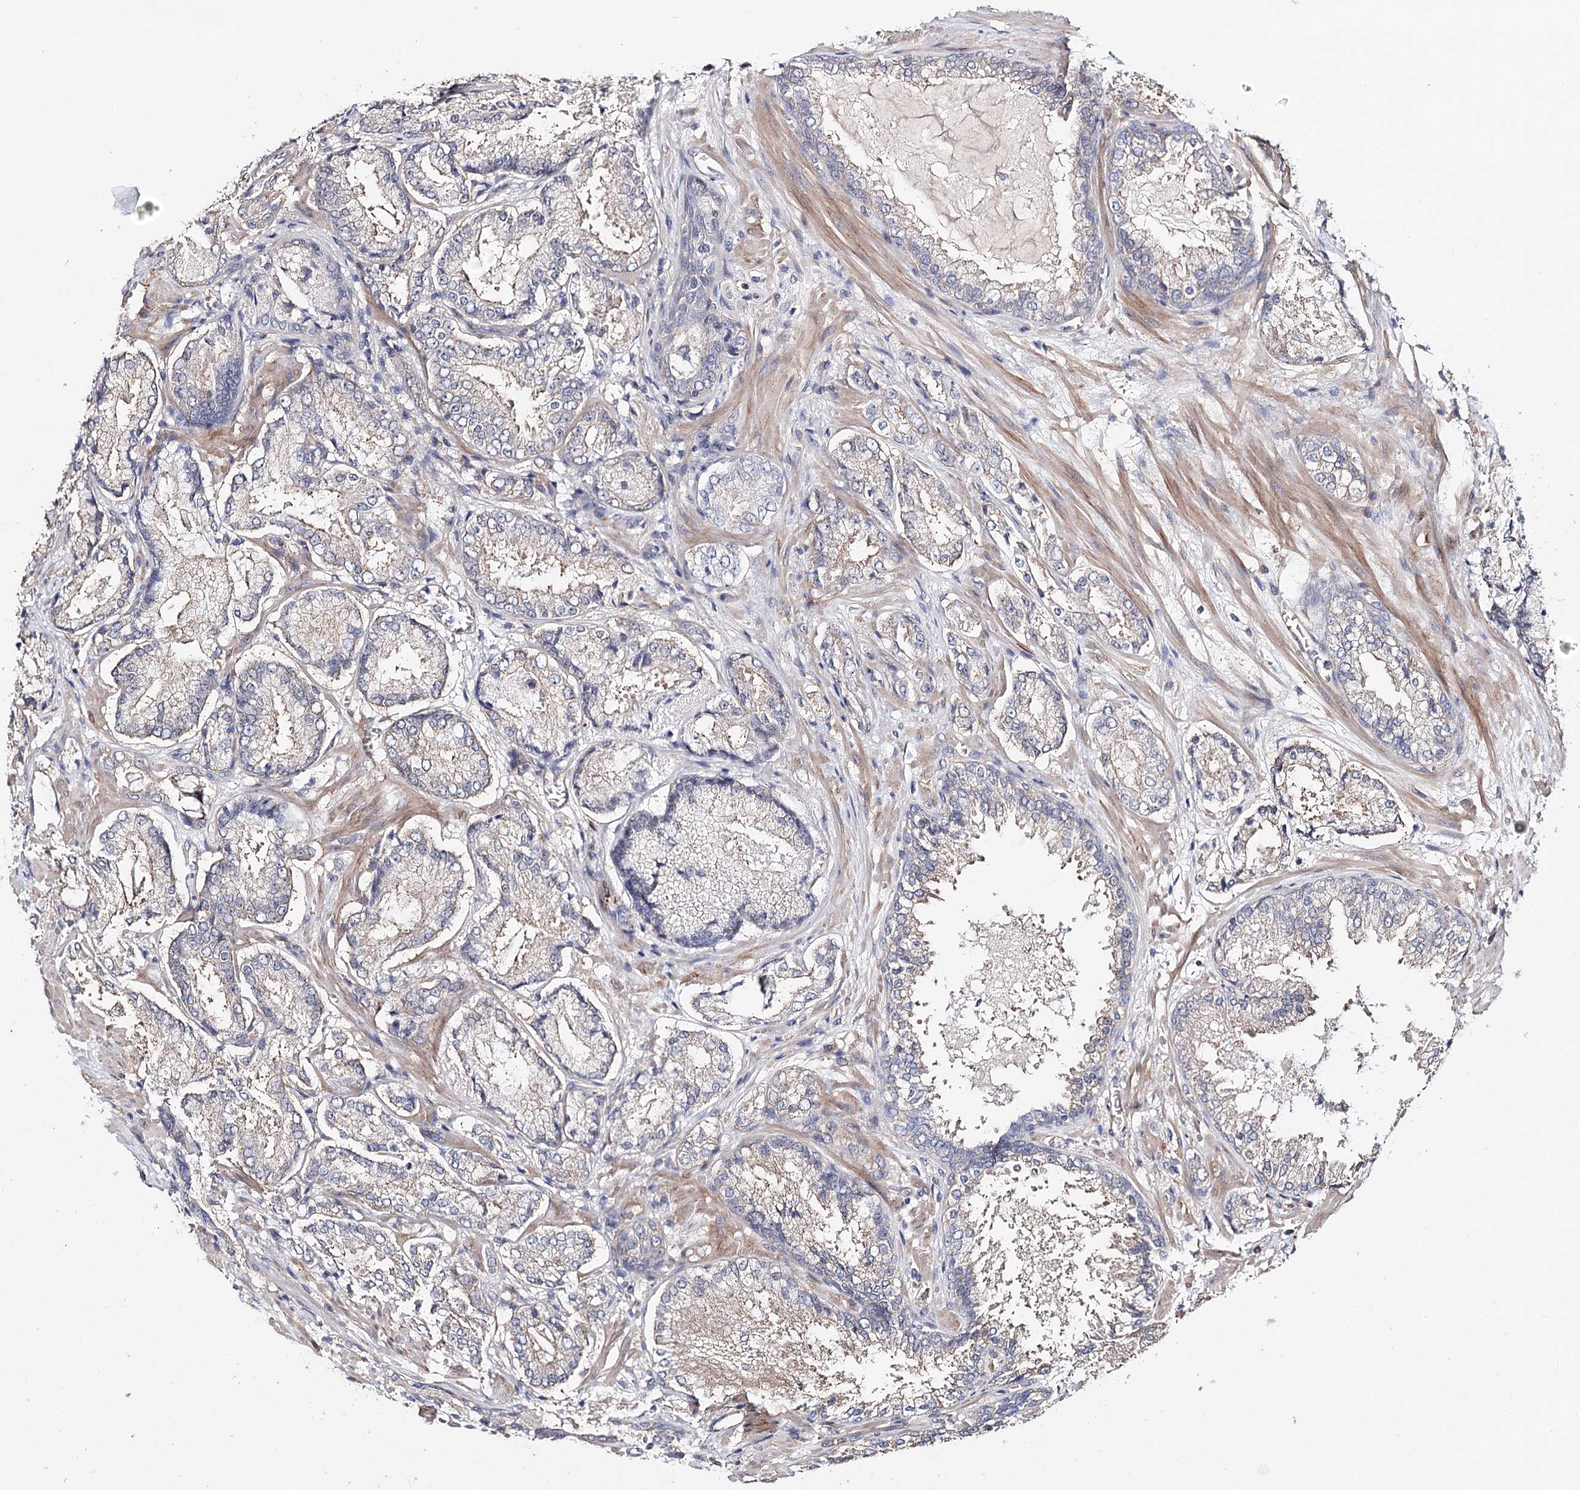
{"staining": {"intensity": "negative", "quantity": "none", "location": "none"}, "tissue": "prostate cancer", "cell_type": "Tumor cells", "image_type": "cancer", "snomed": [{"axis": "morphology", "description": "Adenocarcinoma, Low grade"}, {"axis": "topography", "description": "Prostate"}], "caption": "Protein analysis of prostate low-grade adenocarcinoma demonstrates no significant staining in tumor cells.", "gene": "TMEM218", "patient": {"sex": "male", "age": 74}}